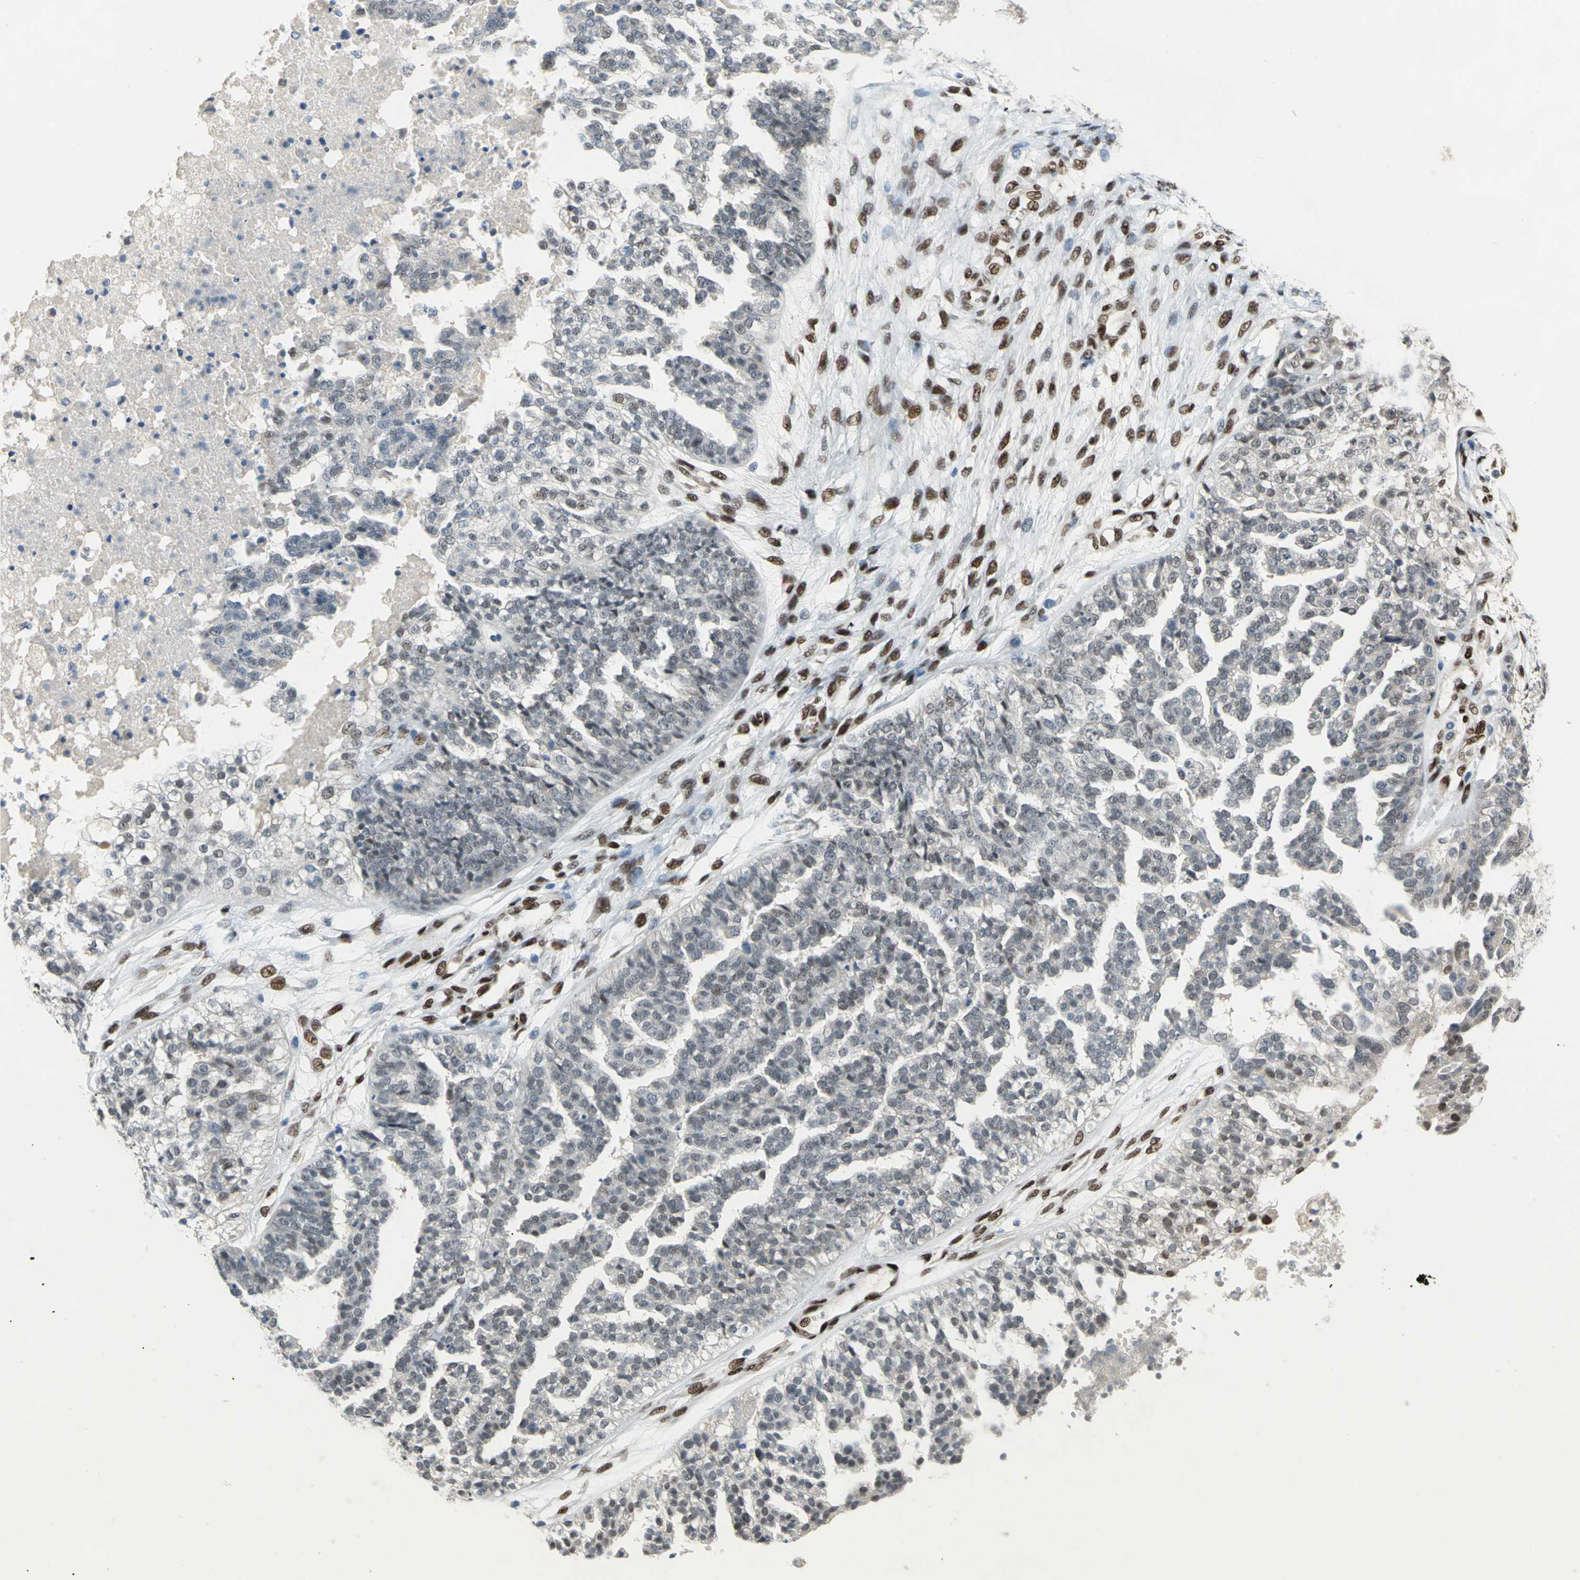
{"staining": {"intensity": "weak", "quantity": "25%-75%", "location": "cytoplasmic/membranous,nuclear"}, "tissue": "ovarian cancer", "cell_type": "Tumor cells", "image_type": "cancer", "snomed": [{"axis": "morphology", "description": "Carcinoma, NOS"}, {"axis": "topography", "description": "Soft tissue"}, {"axis": "topography", "description": "Ovary"}], "caption": "Human ovarian cancer stained for a protein (brown) shows weak cytoplasmic/membranous and nuclear positive expression in approximately 25%-75% of tumor cells.", "gene": "RBFOX2", "patient": {"sex": "female", "age": 54}}